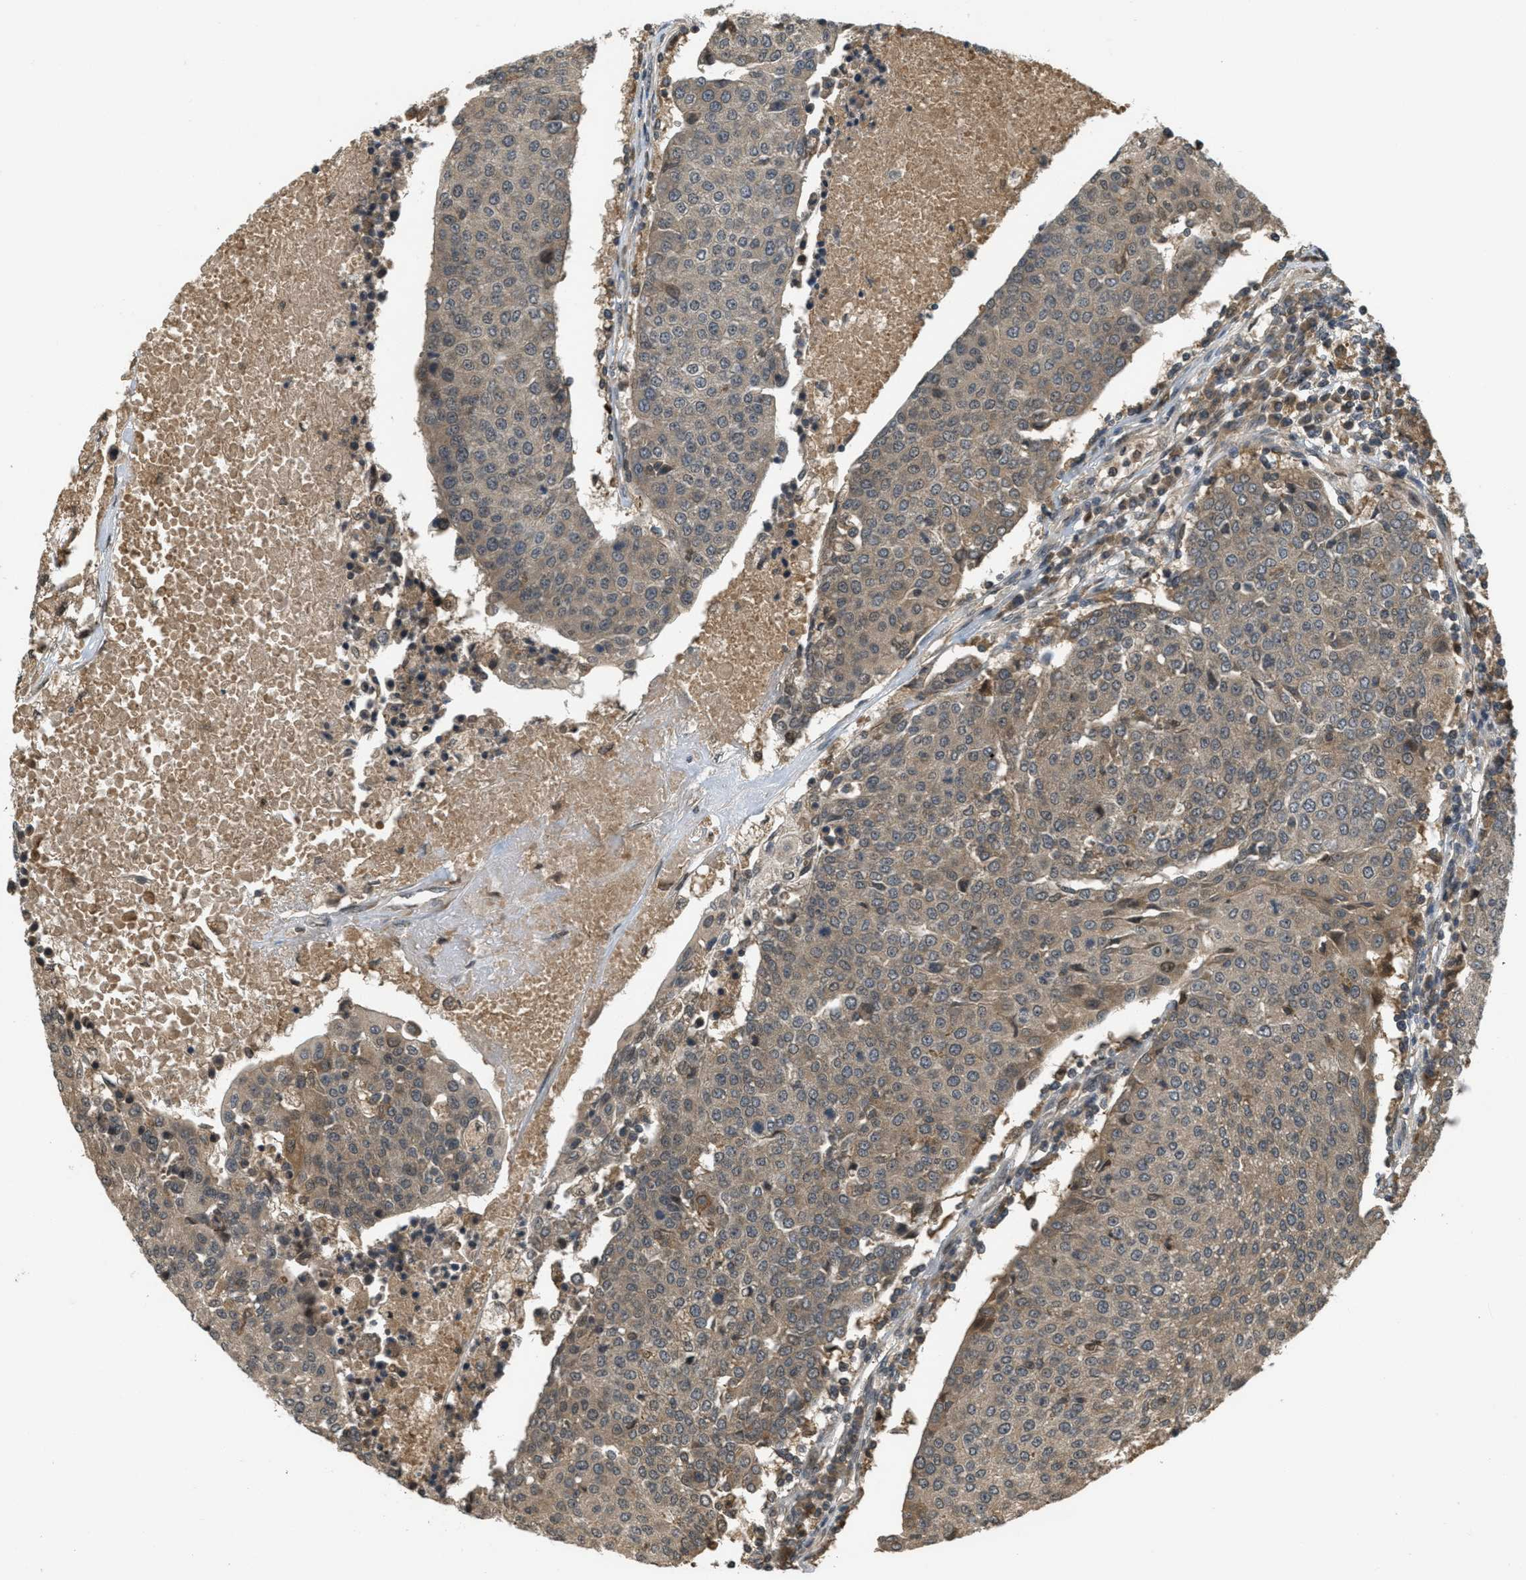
{"staining": {"intensity": "weak", "quantity": ">75%", "location": "cytoplasmic/membranous"}, "tissue": "urothelial cancer", "cell_type": "Tumor cells", "image_type": "cancer", "snomed": [{"axis": "morphology", "description": "Urothelial carcinoma, High grade"}, {"axis": "topography", "description": "Urinary bladder"}], "caption": "Human urothelial cancer stained with a protein marker demonstrates weak staining in tumor cells.", "gene": "ATG7", "patient": {"sex": "female", "age": 85}}